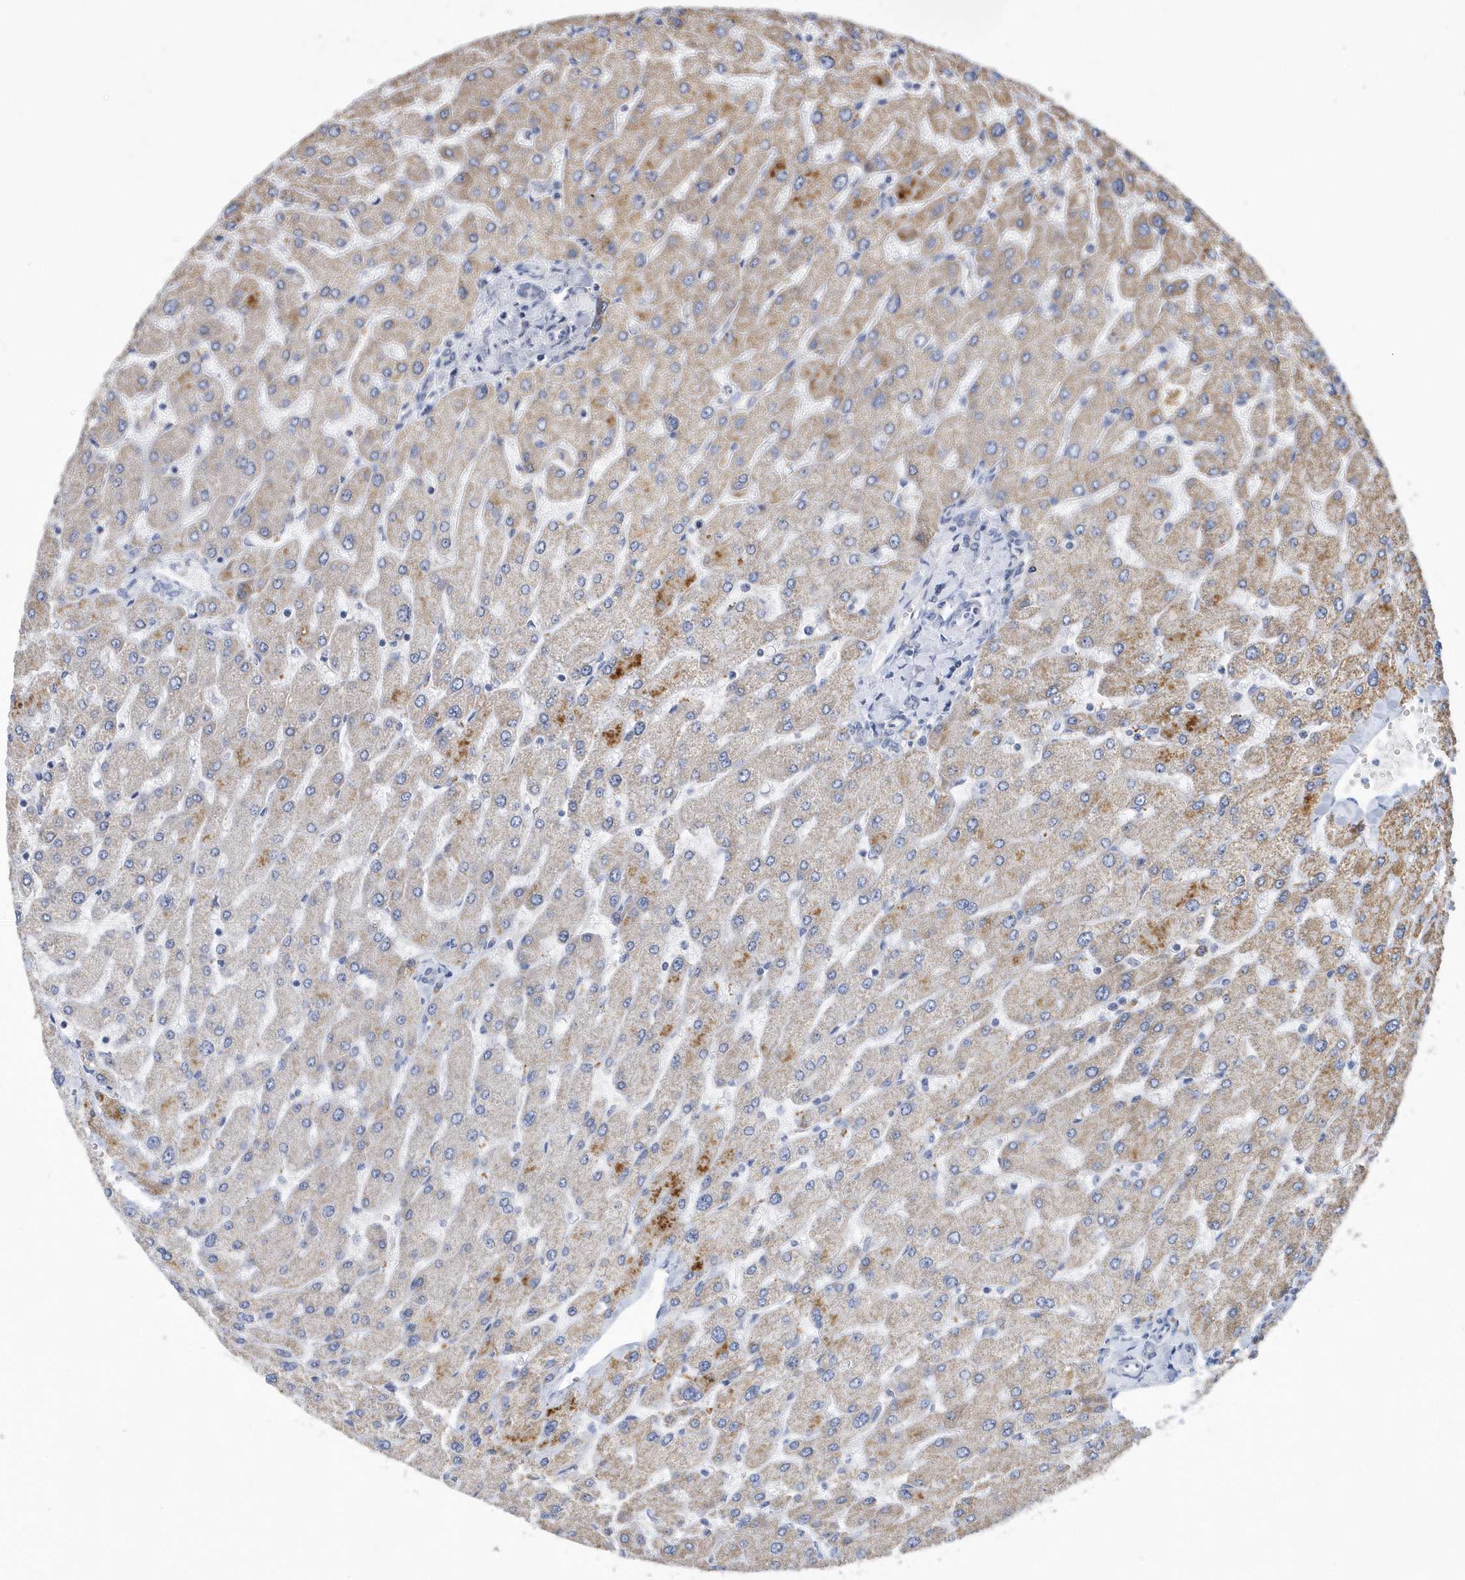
{"staining": {"intensity": "negative", "quantity": "none", "location": "none"}, "tissue": "liver", "cell_type": "Cholangiocytes", "image_type": "normal", "snomed": [{"axis": "morphology", "description": "Normal tissue, NOS"}, {"axis": "topography", "description": "Liver"}], "caption": "Immunohistochemistry photomicrograph of benign liver stained for a protein (brown), which displays no positivity in cholangiocytes.", "gene": "VWA5B2", "patient": {"sex": "male", "age": 55}}